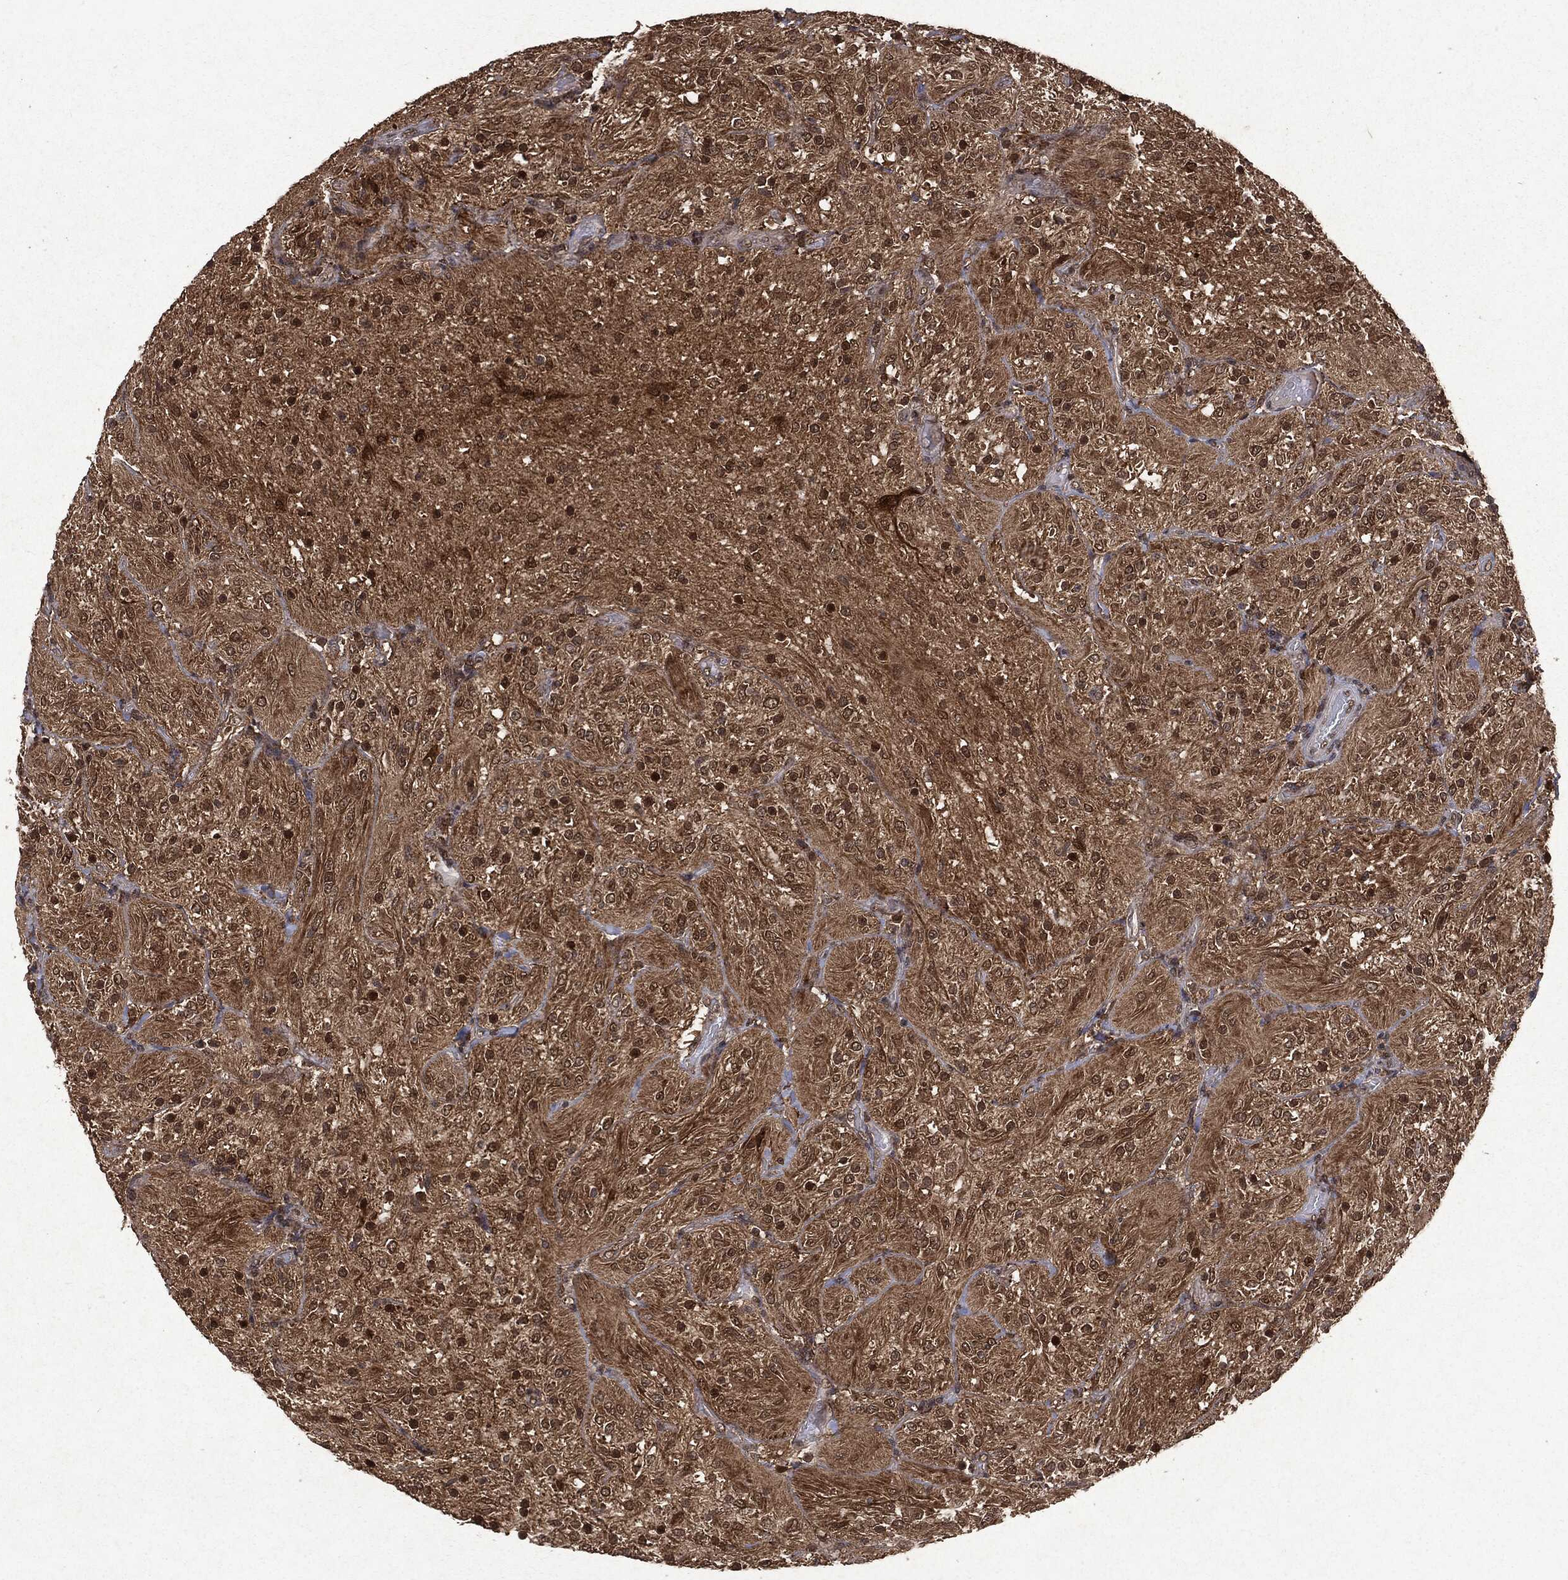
{"staining": {"intensity": "moderate", "quantity": ">75%", "location": "cytoplasmic/membranous,nuclear"}, "tissue": "glioma", "cell_type": "Tumor cells", "image_type": "cancer", "snomed": [{"axis": "morphology", "description": "Glioma, malignant, Low grade"}, {"axis": "topography", "description": "Brain"}], "caption": "High-magnification brightfield microscopy of malignant glioma (low-grade) stained with DAB (3,3'-diaminobenzidine) (brown) and counterstained with hematoxylin (blue). tumor cells exhibit moderate cytoplasmic/membranous and nuclear staining is identified in about>75% of cells.", "gene": "PEBP1", "patient": {"sex": "male", "age": 3}}